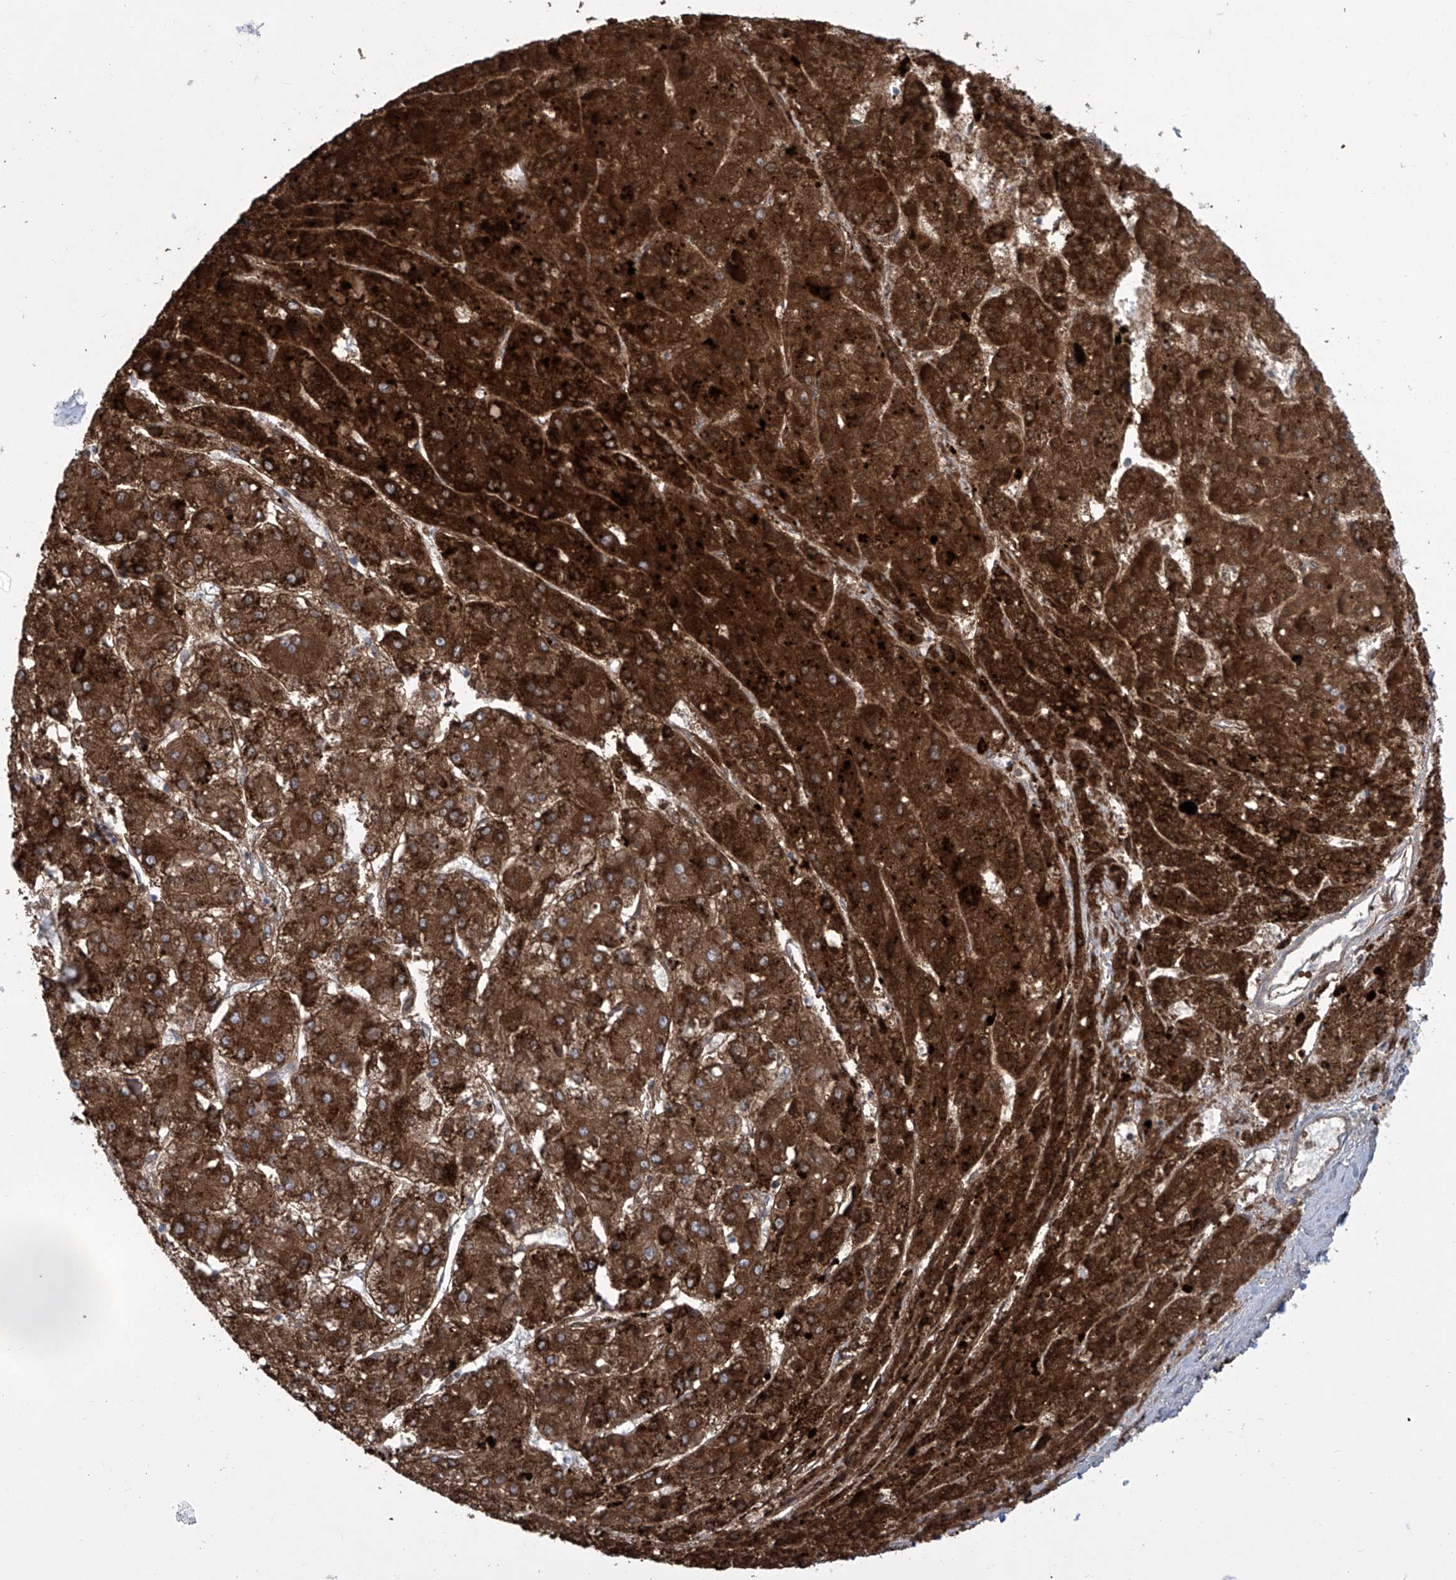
{"staining": {"intensity": "strong", "quantity": ">75%", "location": "cytoplasmic/membranous"}, "tissue": "liver cancer", "cell_type": "Tumor cells", "image_type": "cancer", "snomed": [{"axis": "morphology", "description": "Carcinoma, Hepatocellular, NOS"}, {"axis": "topography", "description": "Liver"}], "caption": "Liver hepatocellular carcinoma was stained to show a protein in brown. There is high levels of strong cytoplasmic/membranous positivity in approximately >75% of tumor cells. (DAB (3,3'-diaminobenzidine) IHC, brown staining for protein, blue staining for nuclei).", "gene": "ALDH6A1", "patient": {"sex": "female", "age": 73}}